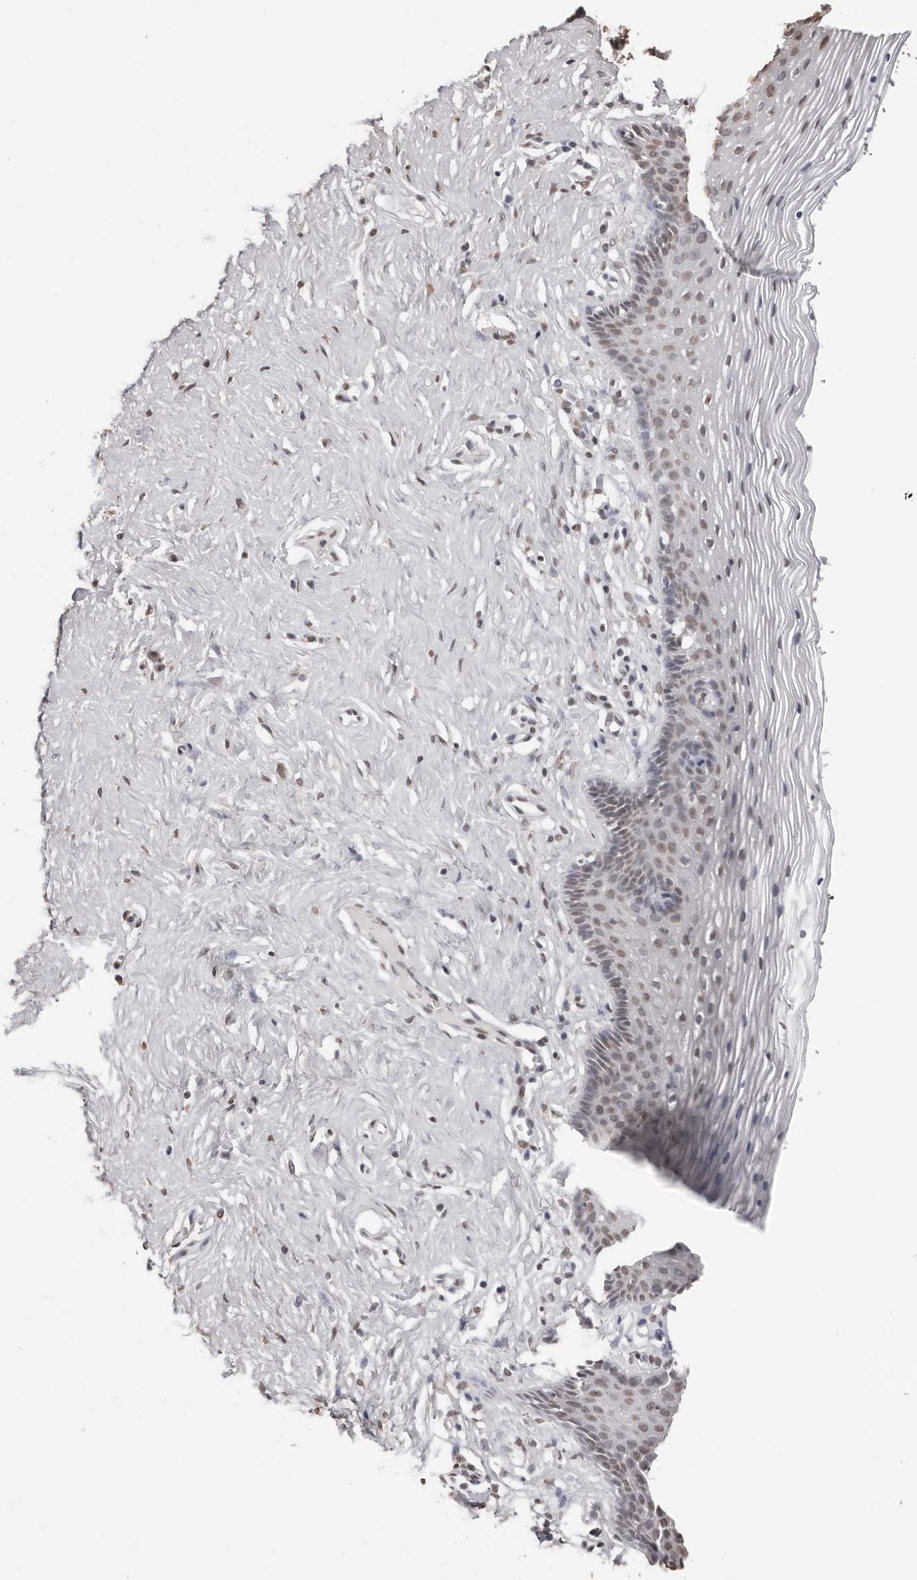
{"staining": {"intensity": "weak", "quantity": ">75%", "location": "nuclear"}, "tissue": "vagina", "cell_type": "Squamous epithelial cells", "image_type": "normal", "snomed": [{"axis": "morphology", "description": "Normal tissue, NOS"}, {"axis": "topography", "description": "Vagina"}], "caption": "Immunohistochemical staining of benign vagina reveals >75% levels of weak nuclear protein positivity in approximately >75% of squamous epithelial cells.", "gene": "OLIG3", "patient": {"sex": "female", "age": 32}}